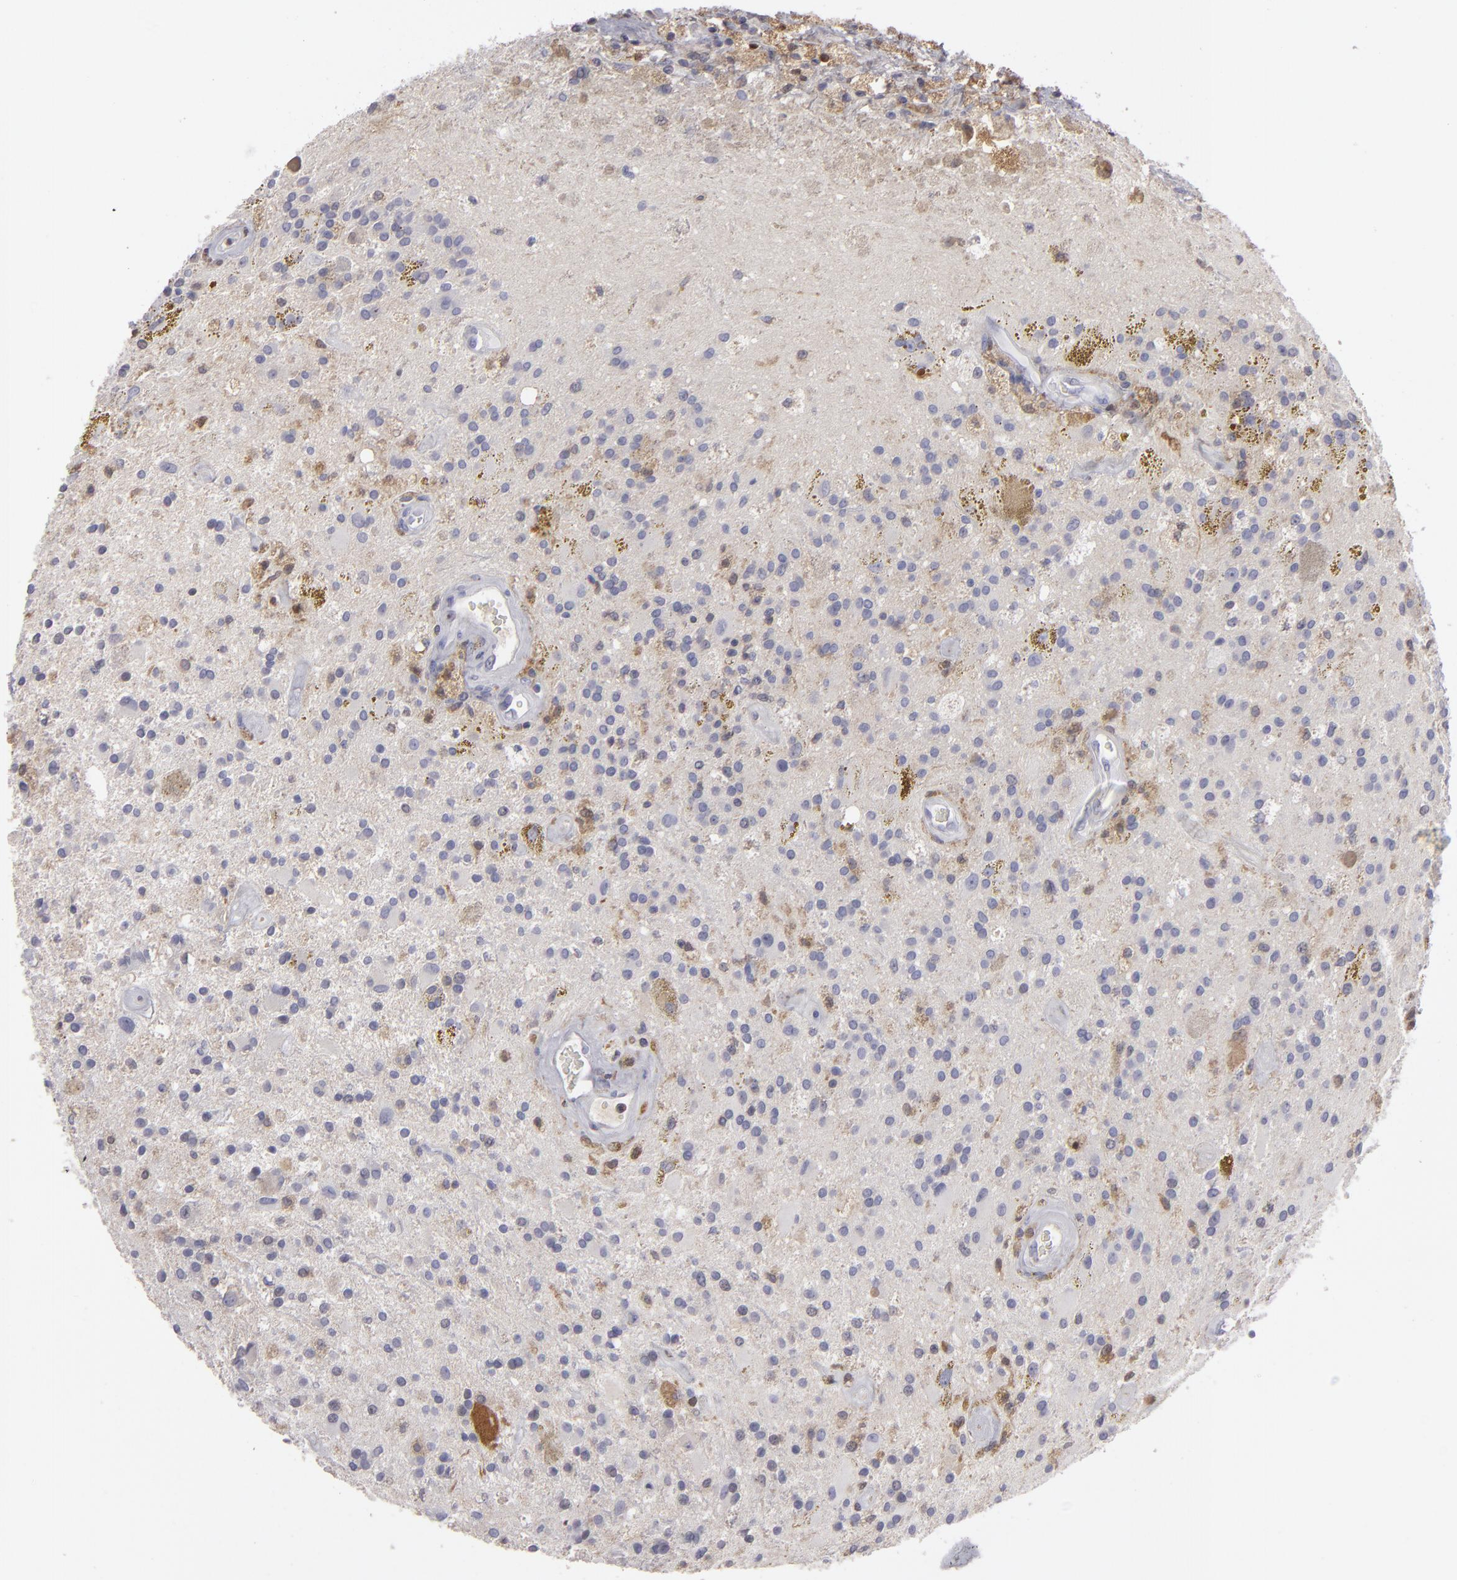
{"staining": {"intensity": "weak", "quantity": "<25%", "location": "cytoplasmic/membranous"}, "tissue": "glioma", "cell_type": "Tumor cells", "image_type": "cancer", "snomed": [{"axis": "morphology", "description": "Glioma, malignant, Low grade"}, {"axis": "topography", "description": "Brain"}], "caption": "Micrograph shows no significant protein positivity in tumor cells of malignant low-grade glioma.", "gene": "SEMA3G", "patient": {"sex": "male", "age": 58}}